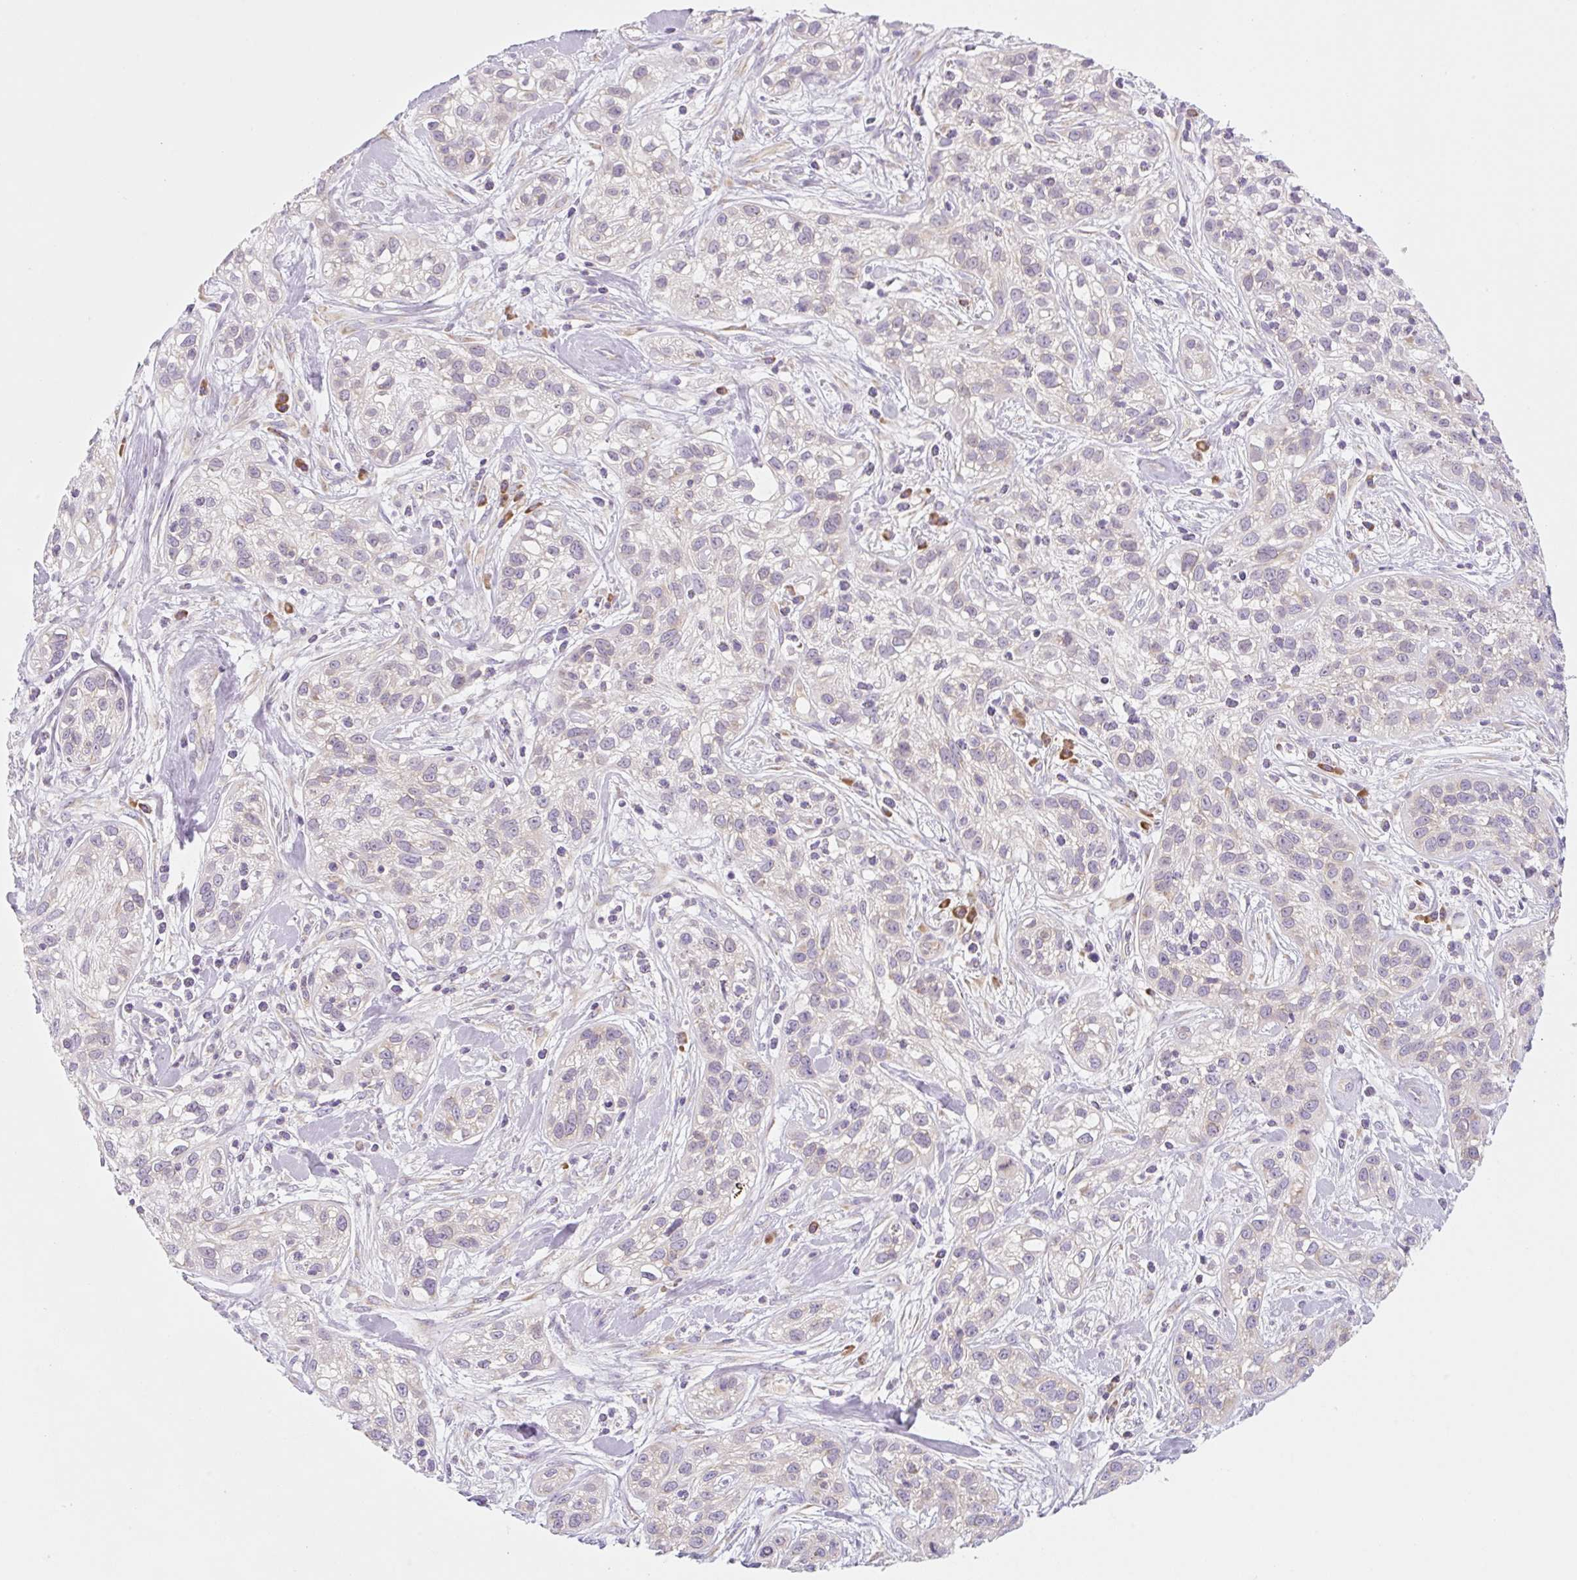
{"staining": {"intensity": "negative", "quantity": "none", "location": "none"}, "tissue": "skin cancer", "cell_type": "Tumor cells", "image_type": "cancer", "snomed": [{"axis": "morphology", "description": "Squamous cell carcinoma, NOS"}, {"axis": "topography", "description": "Skin"}], "caption": "Human skin cancer (squamous cell carcinoma) stained for a protein using immunohistochemistry (IHC) exhibits no positivity in tumor cells.", "gene": "RPL18A", "patient": {"sex": "male", "age": 82}}